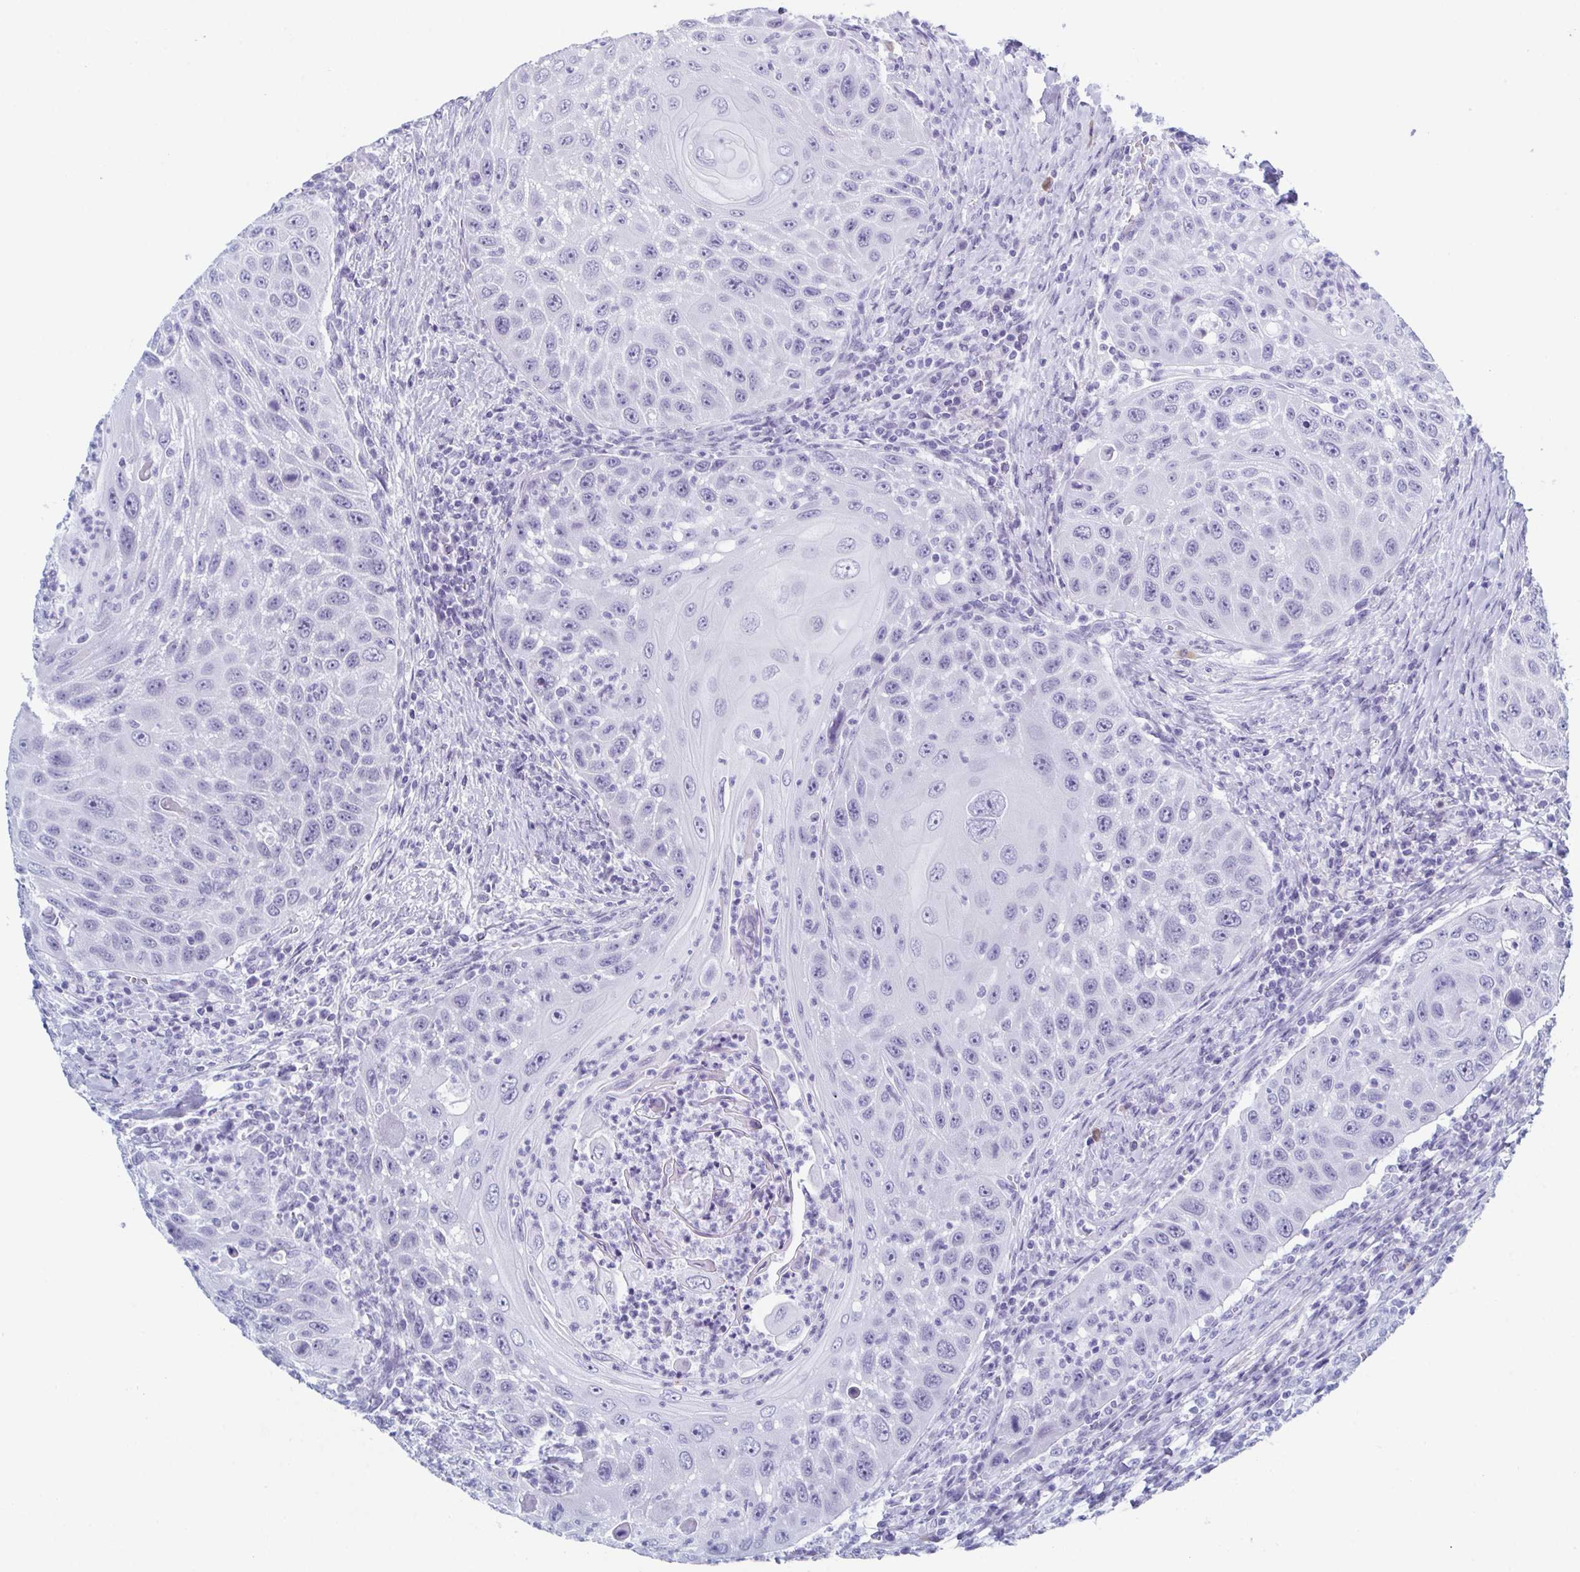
{"staining": {"intensity": "negative", "quantity": "none", "location": "none"}, "tissue": "head and neck cancer", "cell_type": "Tumor cells", "image_type": "cancer", "snomed": [{"axis": "morphology", "description": "Squamous cell carcinoma, NOS"}, {"axis": "topography", "description": "Head-Neck"}], "caption": "High magnification brightfield microscopy of head and neck squamous cell carcinoma stained with DAB (brown) and counterstained with hematoxylin (blue): tumor cells show no significant positivity.", "gene": "ZFP64", "patient": {"sex": "male", "age": 69}}